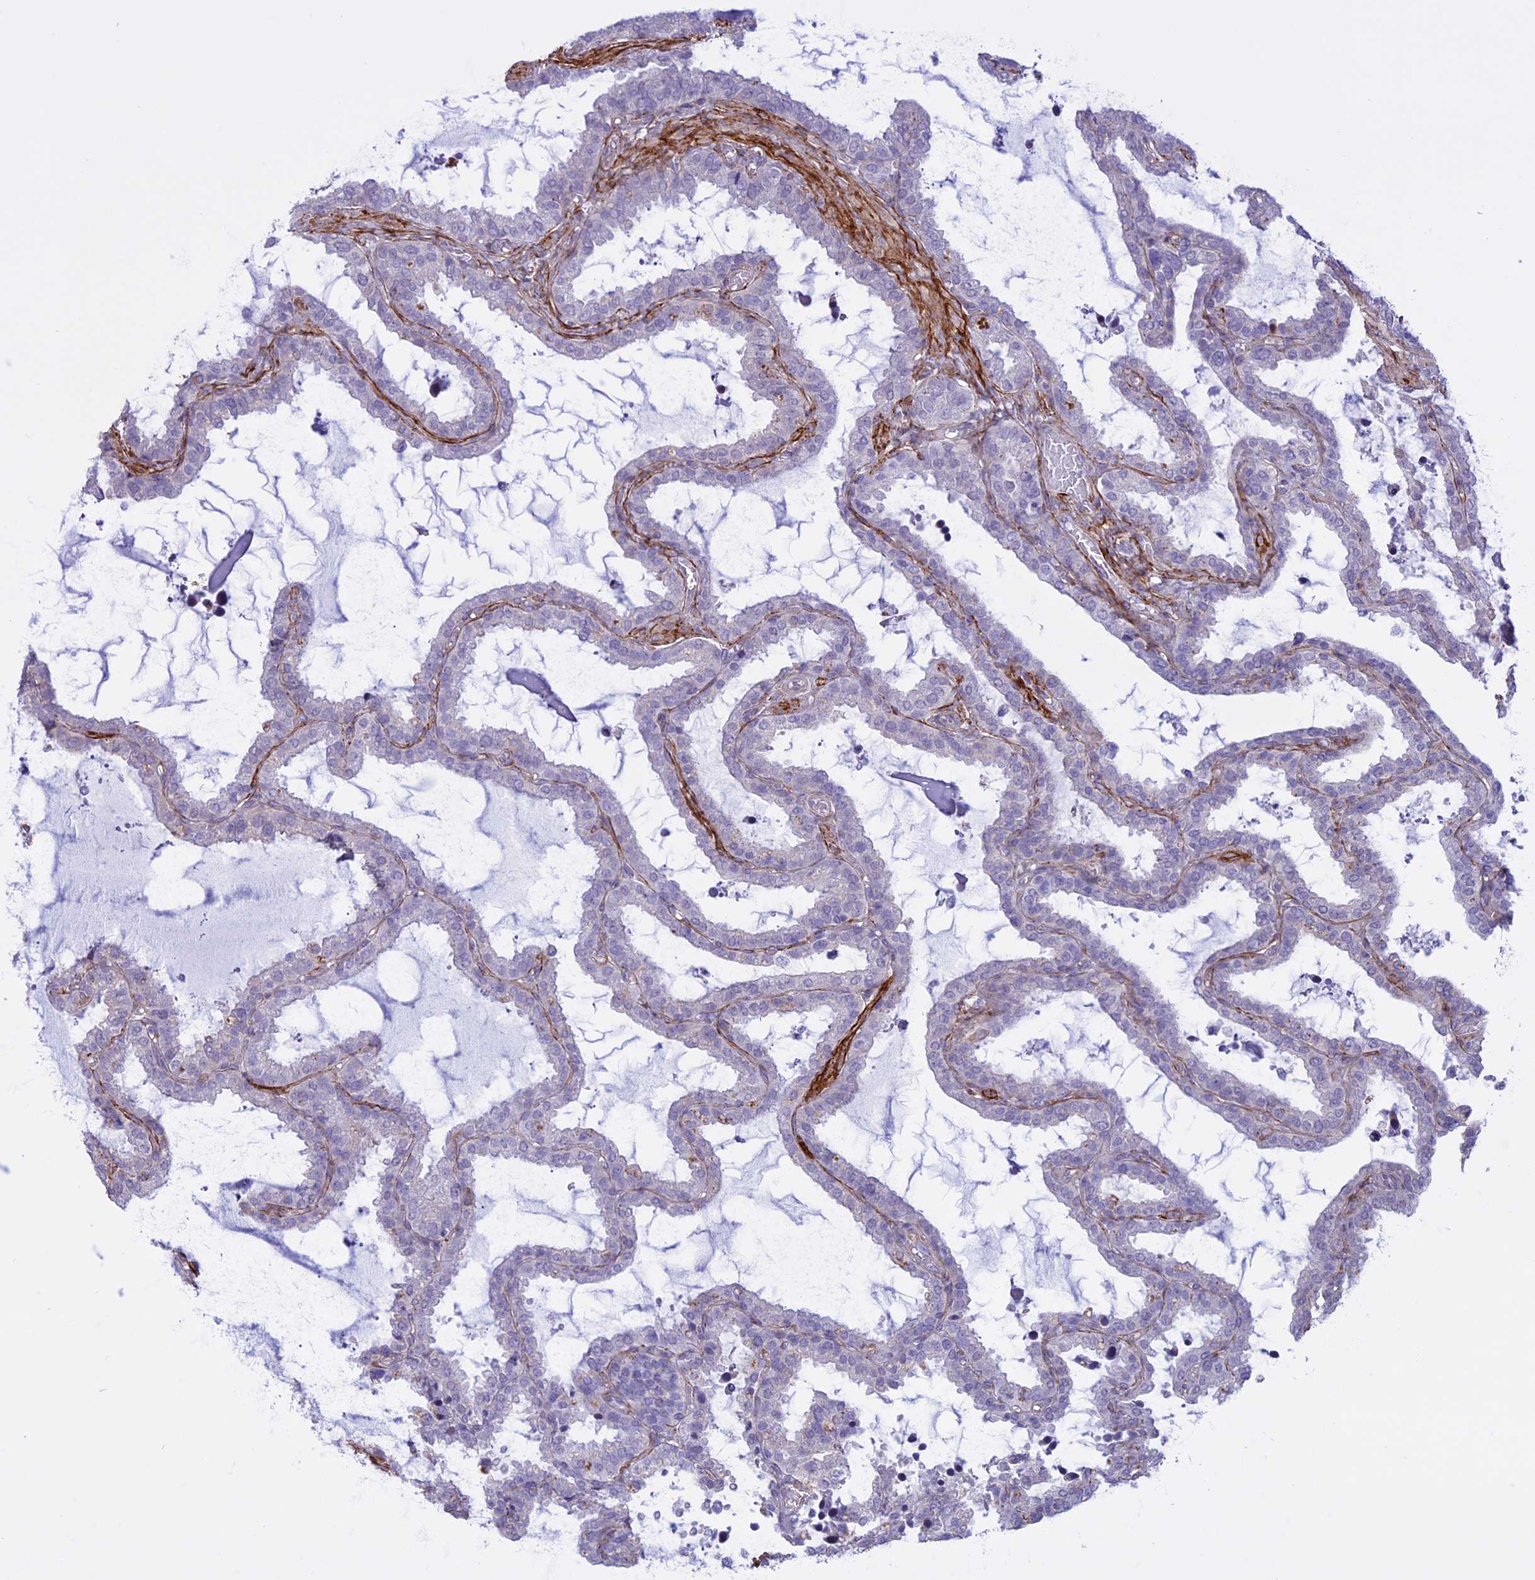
{"staining": {"intensity": "negative", "quantity": "none", "location": "none"}, "tissue": "seminal vesicle", "cell_type": "Glandular cells", "image_type": "normal", "snomed": [{"axis": "morphology", "description": "Normal tissue, NOS"}, {"axis": "topography", "description": "Seminal veicle"}], "caption": "High power microscopy photomicrograph of an immunohistochemistry (IHC) histopathology image of unremarkable seminal vesicle, revealing no significant positivity in glandular cells.", "gene": "SPHKAP", "patient": {"sex": "male", "age": 46}}